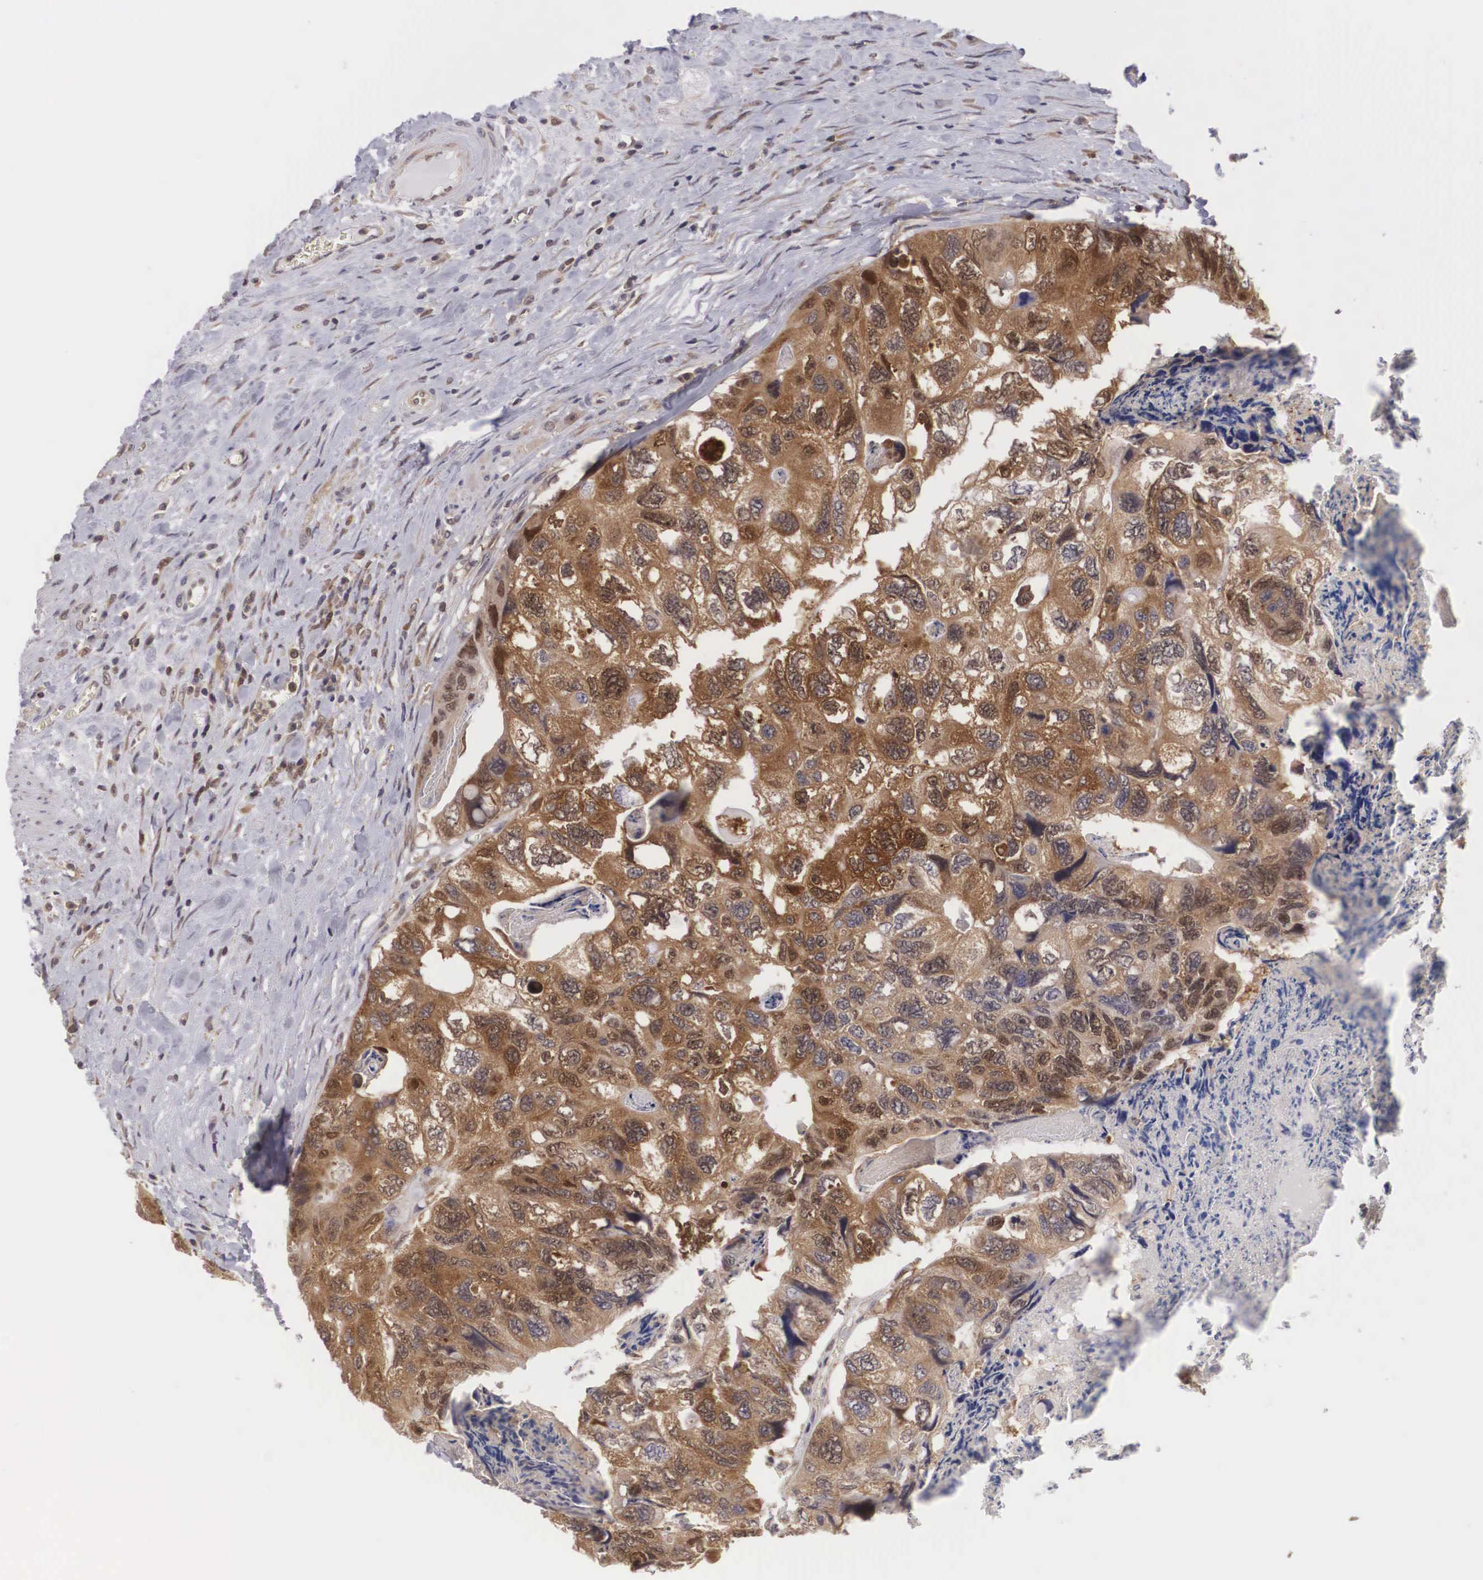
{"staining": {"intensity": "strong", "quantity": "25%-75%", "location": "cytoplasmic/membranous,nuclear"}, "tissue": "colorectal cancer", "cell_type": "Tumor cells", "image_type": "cancer", "snomed": [{"axis": "morphology", "description": "Adenocarcinoma, NOS"}, {"axis": "topography", "description": "Rectum"}], "caption": "Strong cytoplasmic/membranous and nuclear staining is appreciated in about 25%-75% of tumor cells in colorectal cancer (adenocarcinoma).", "gene": "ADSL", "patient": {"sex": "female", "age": 82}}